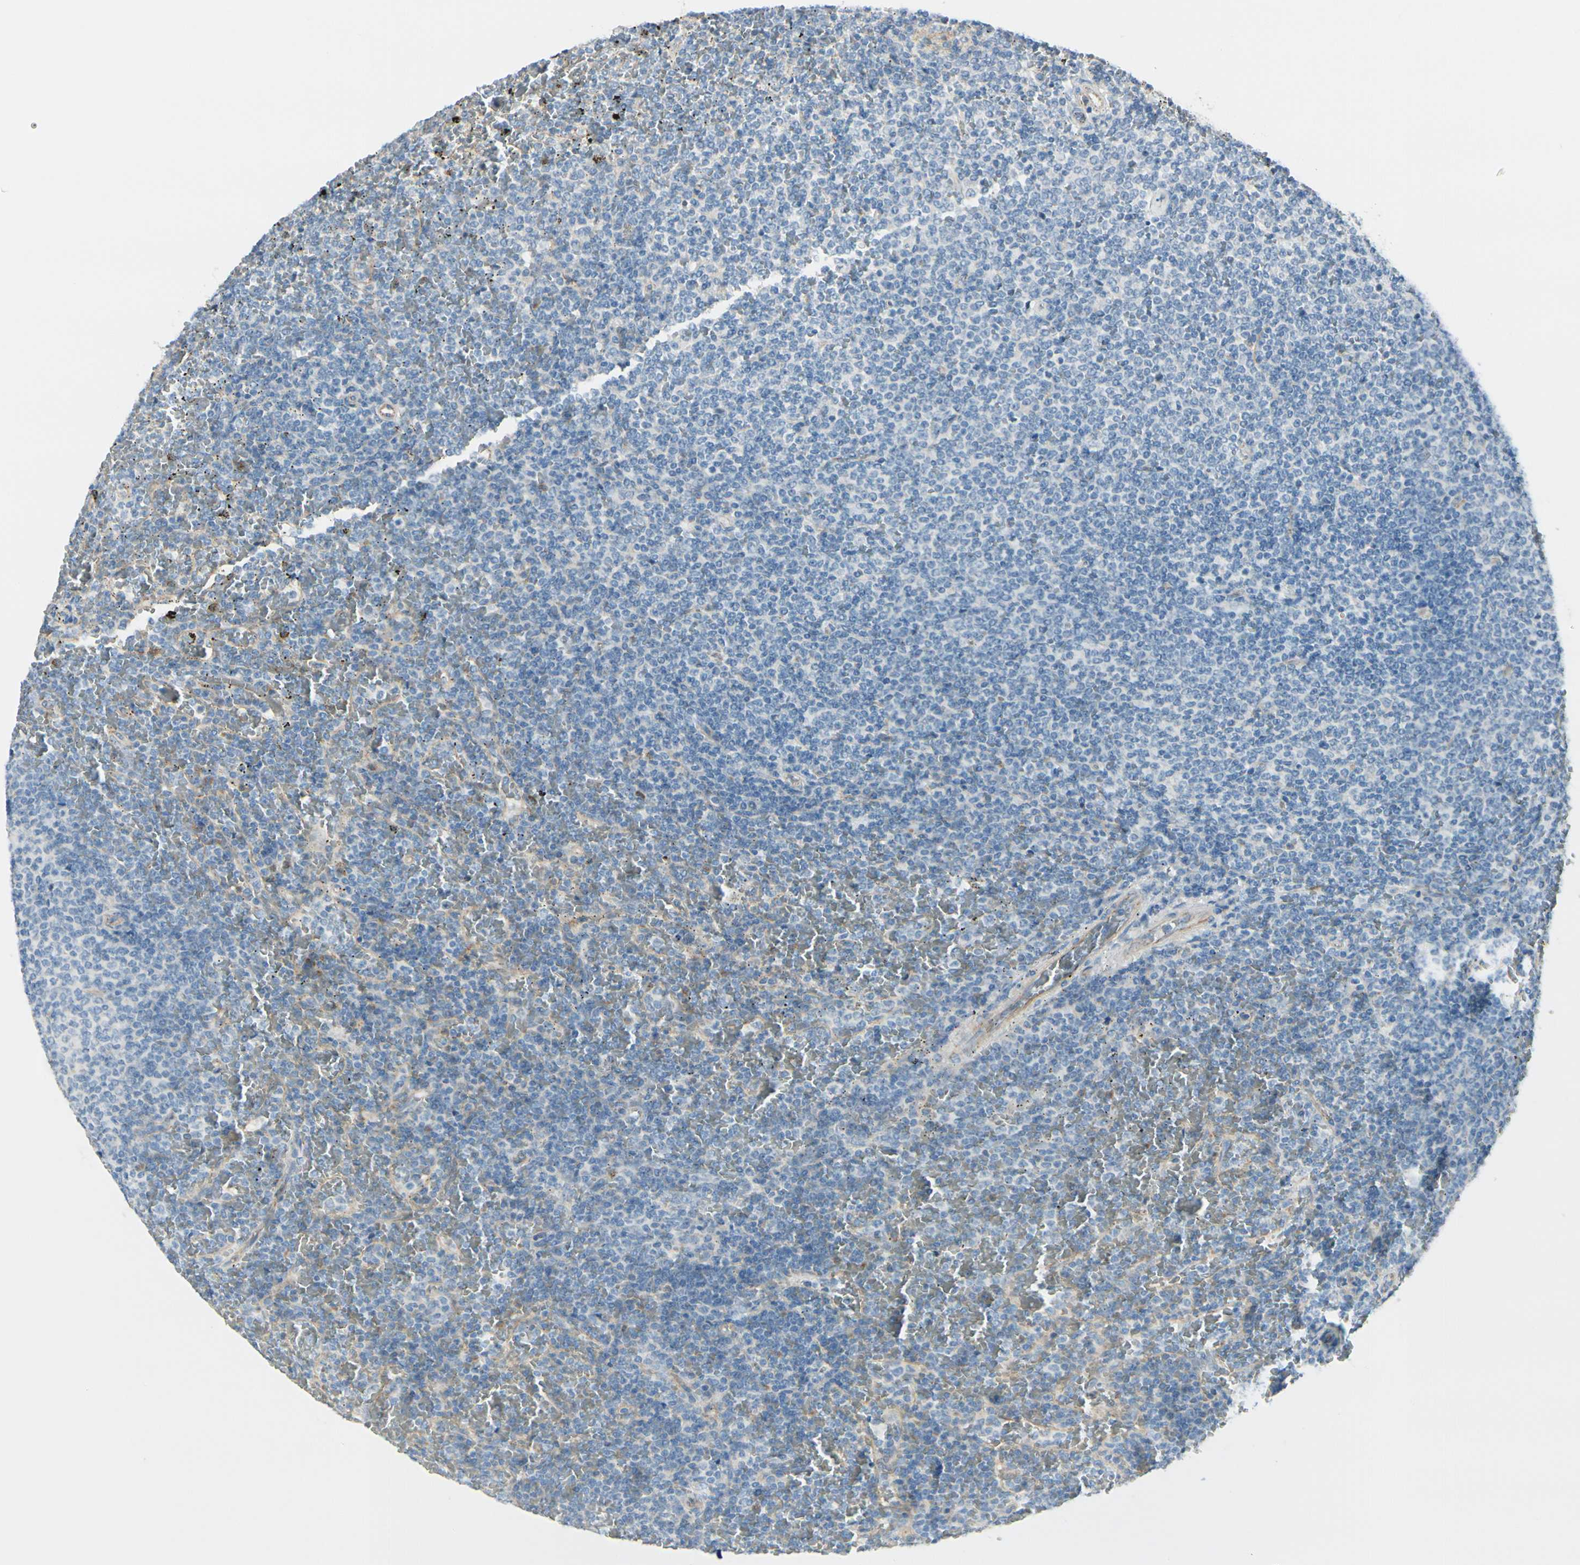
{"staining": {"intensity": "negative", "quantity": "none", "location": "none"}, "tissue": "lymphoma", "cell_type": "Tumor cells", "image_type": "cancer", "snomed": [{"axis": "morphology", "description": "Malignant lymphoma, non-Hodgkin's type, Low grade"}, {"axis": "topography", "description": "Spleen"}], "caption": "Tumor cells are negative for brown protein staining in low-grade malignant lymphoma, non-Hodgkin's type. (Stains: DAB immunohistochemistry with hematoxylin counter stain, Microscopy: brightfield microscopy at high magnification).", "gene": "TJP1", "patient": {"sex": "female", "age": 77}}